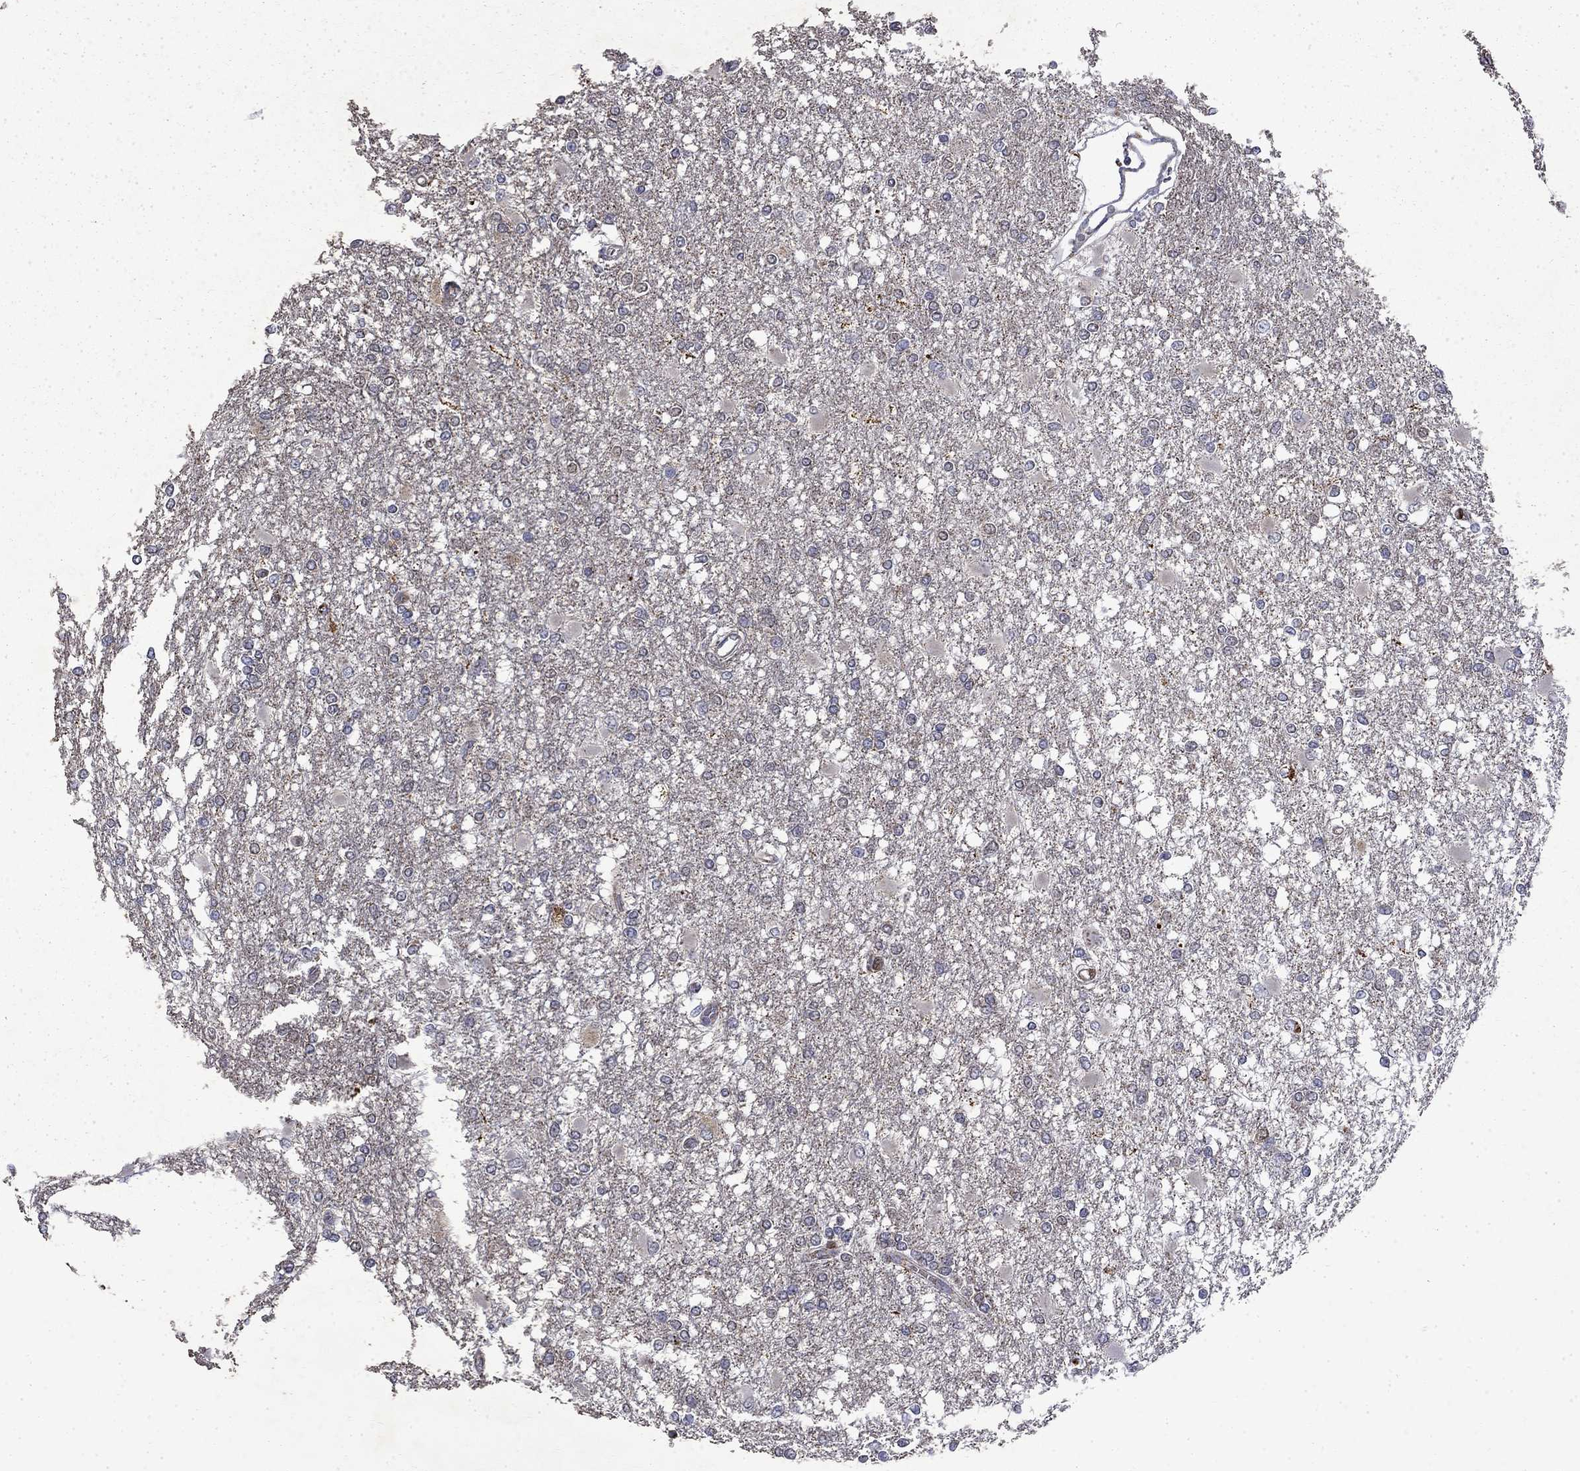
{"staining": {"intensity": "negative", "quantity": "none", "location": "none"}, "tissue": "glioma", "cell_type": "Tumor cells", "image_type": "cancer", "snomed": [{"axis": "morphology", "description": "Glioma, malignant, High grade"}, {"axis": "topography", "description": "Cerebral cortex"}], "caption": "Human glioma stained for a protein using immunohistochemistry displays no expression in tumor cells.", "gene": "PCBP3", "patient": {"sex": "male", "age": 79}}